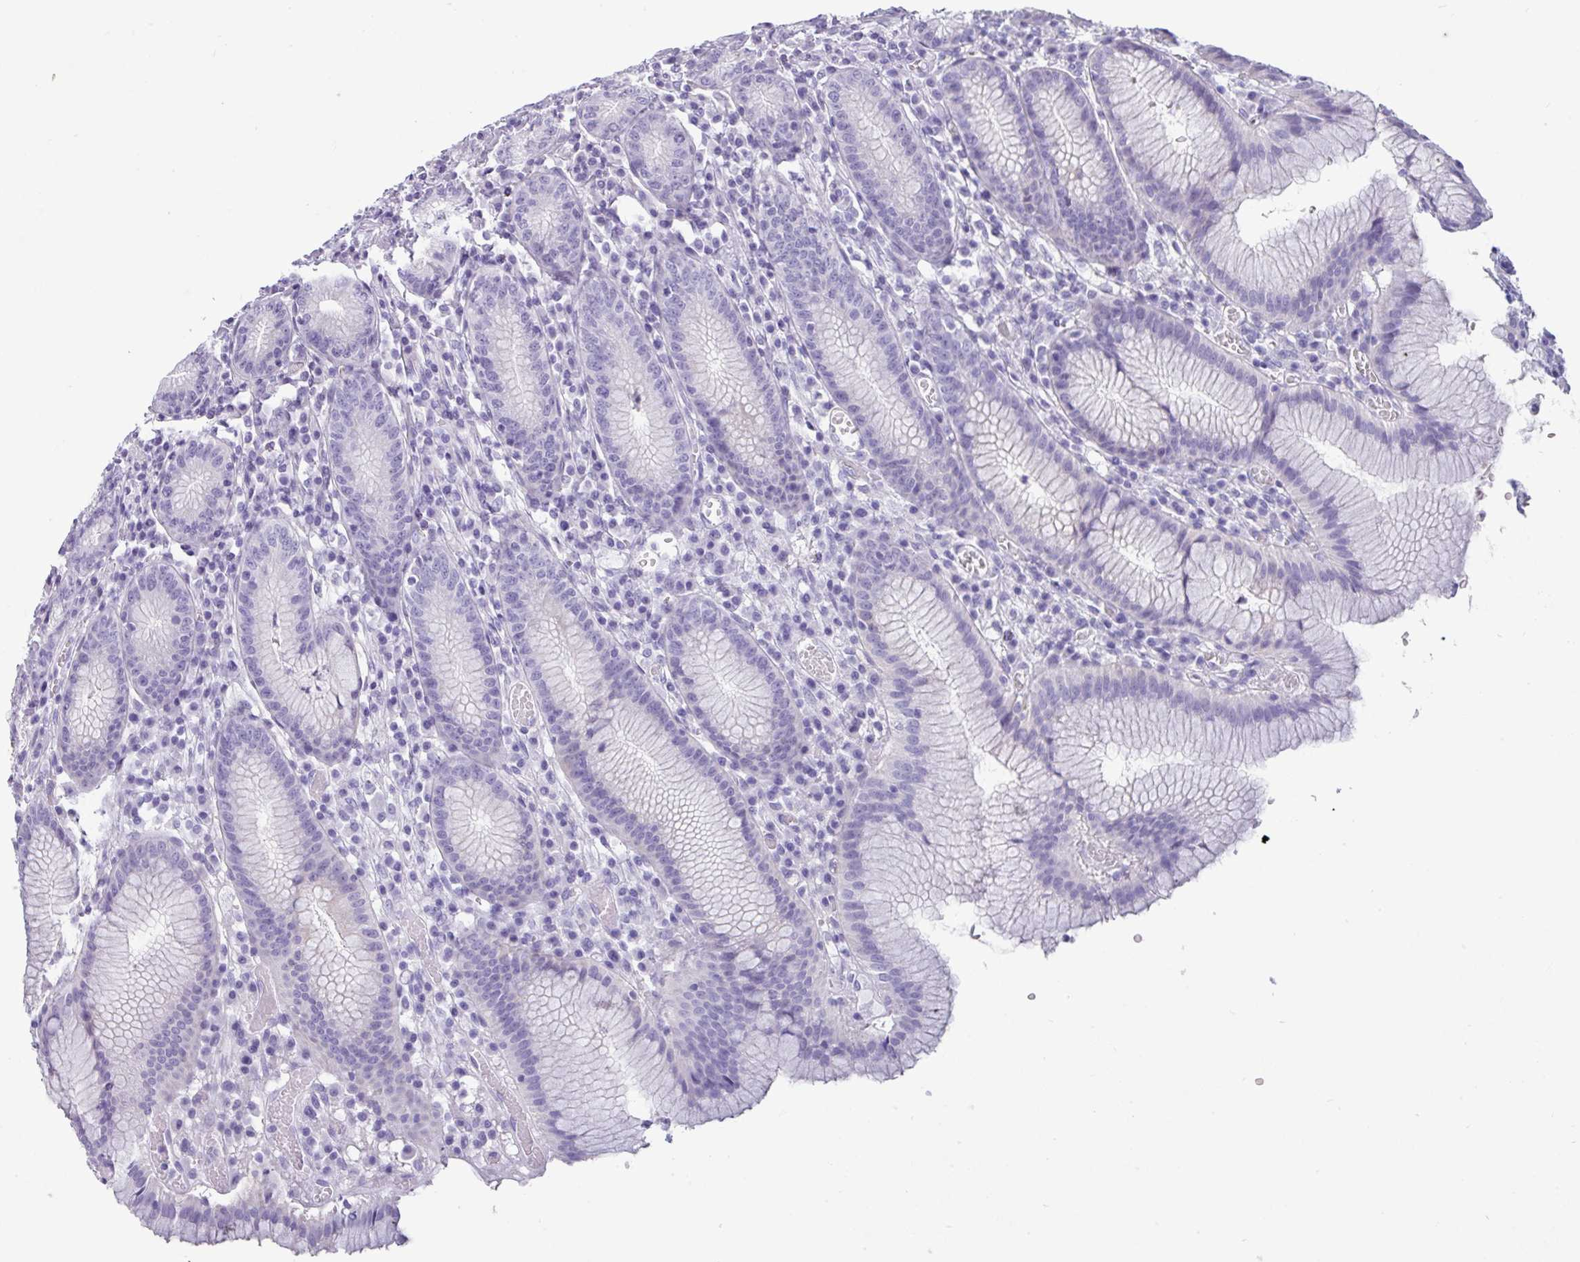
{"staining": {"intensity": "negative", "quantity": "none", "location": "none"}, "tissue": "stomach", "cell_type": "Glandular cells", "image_type": "normal", "snomed": [{"axis": "morphology", "description": "Normal tissue, NOS"}, {"axis": "topography", "description": "Stomach"}], "caption": "The micrograph demonstrates no staining of glandular cells in unremarkable stomach.", "gene": "VCX2", "patient": {"sex": "male", "age": 55}}